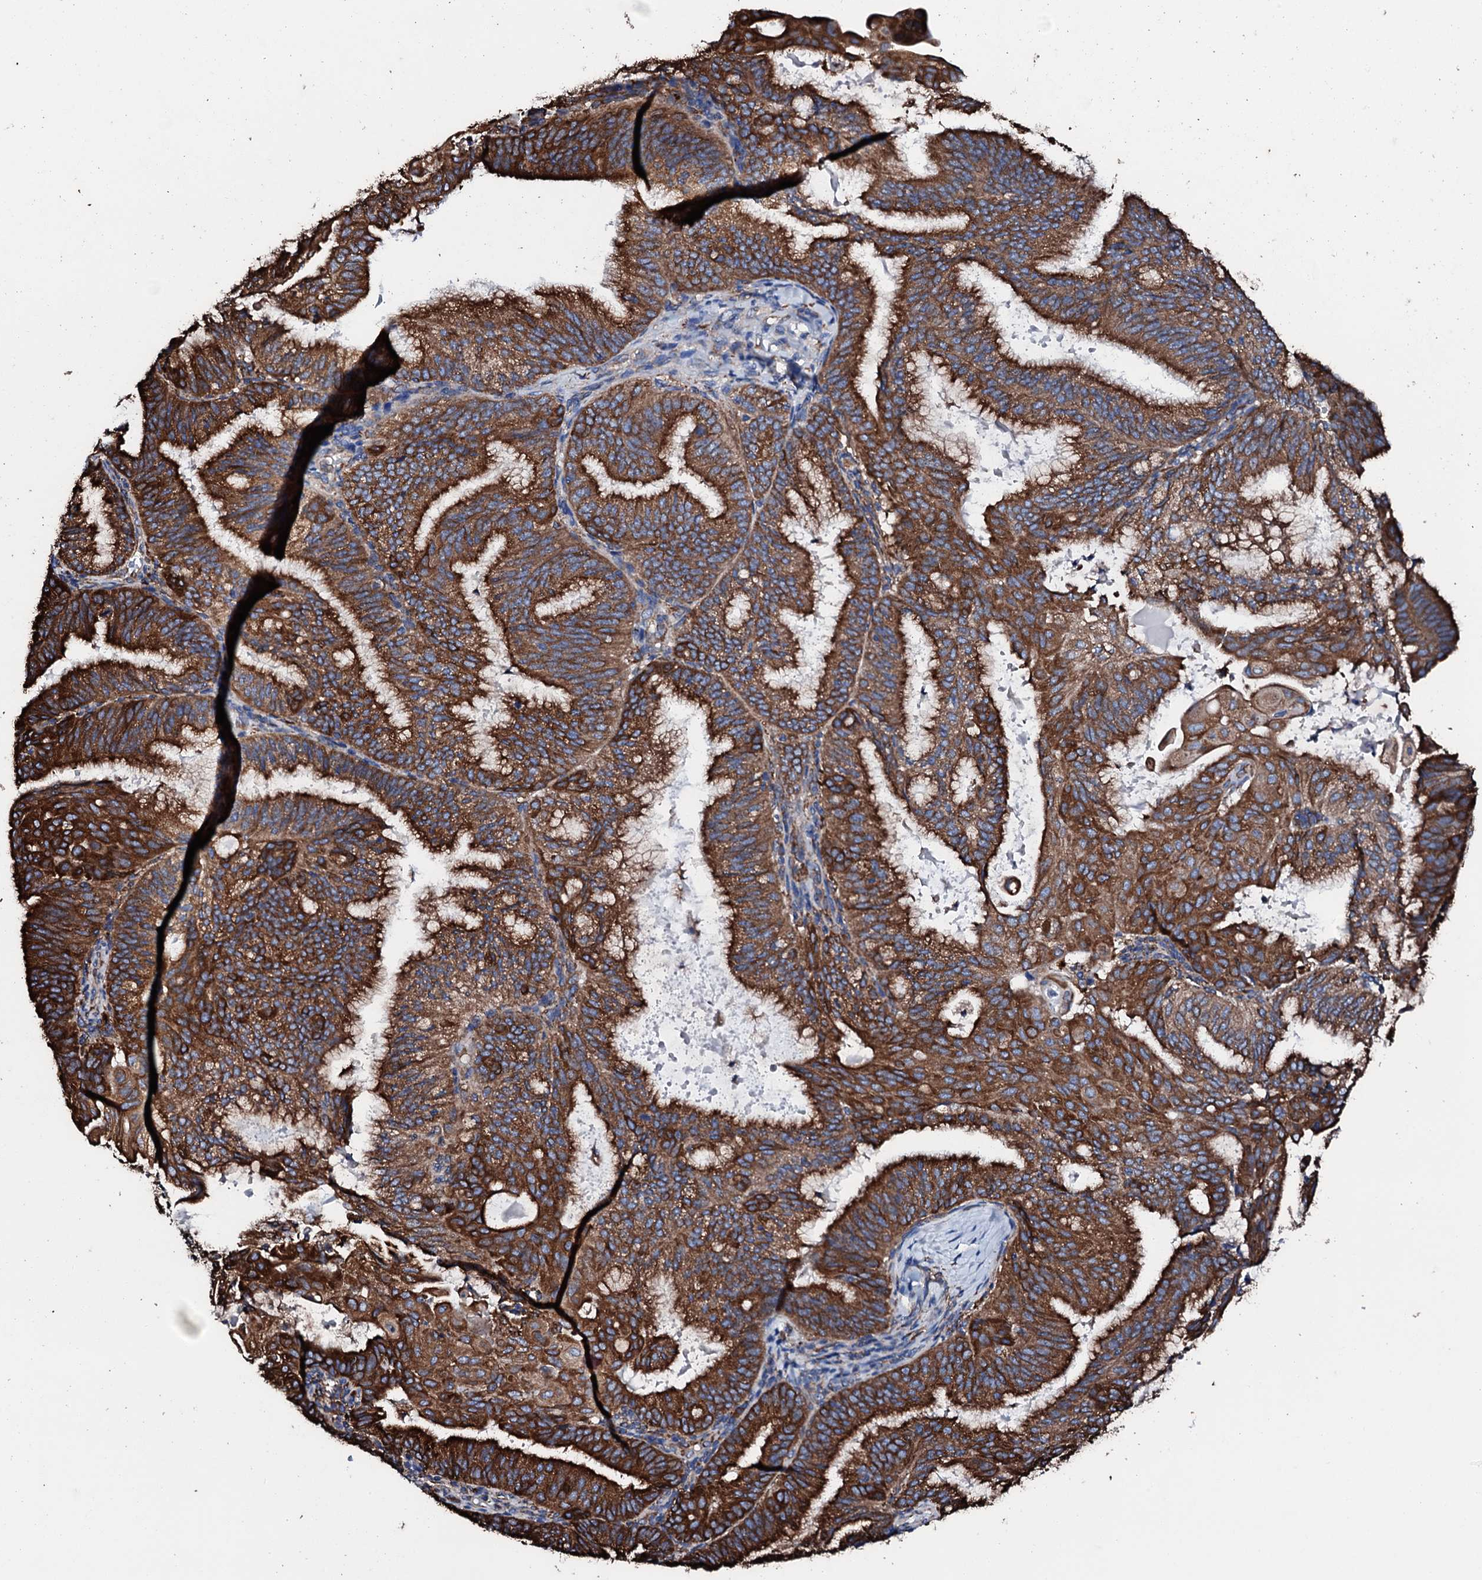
{"staining": {"intensity": "strong", "quantity": ">75%", "location": "cytoplasmic/membranous"}, "tissue": "endometrial cancer", "cell_type": "Tumor cells", "image_type": "cancer", "snomed": [{"axis": "morphology", "description": "Adenocarcinoma, NOS"}, {"axis": "topography", "description": "Endometrium"}], "caption": "This image demonstrates immunohistochemistry (IHC) staining of endometrial adenocarcinoma, with high strong cytoplasmic/membranous expression in about >75% of tumor cells.", "gene": "AMDHD1", "patient": {"sex": "female", "age": 49}}